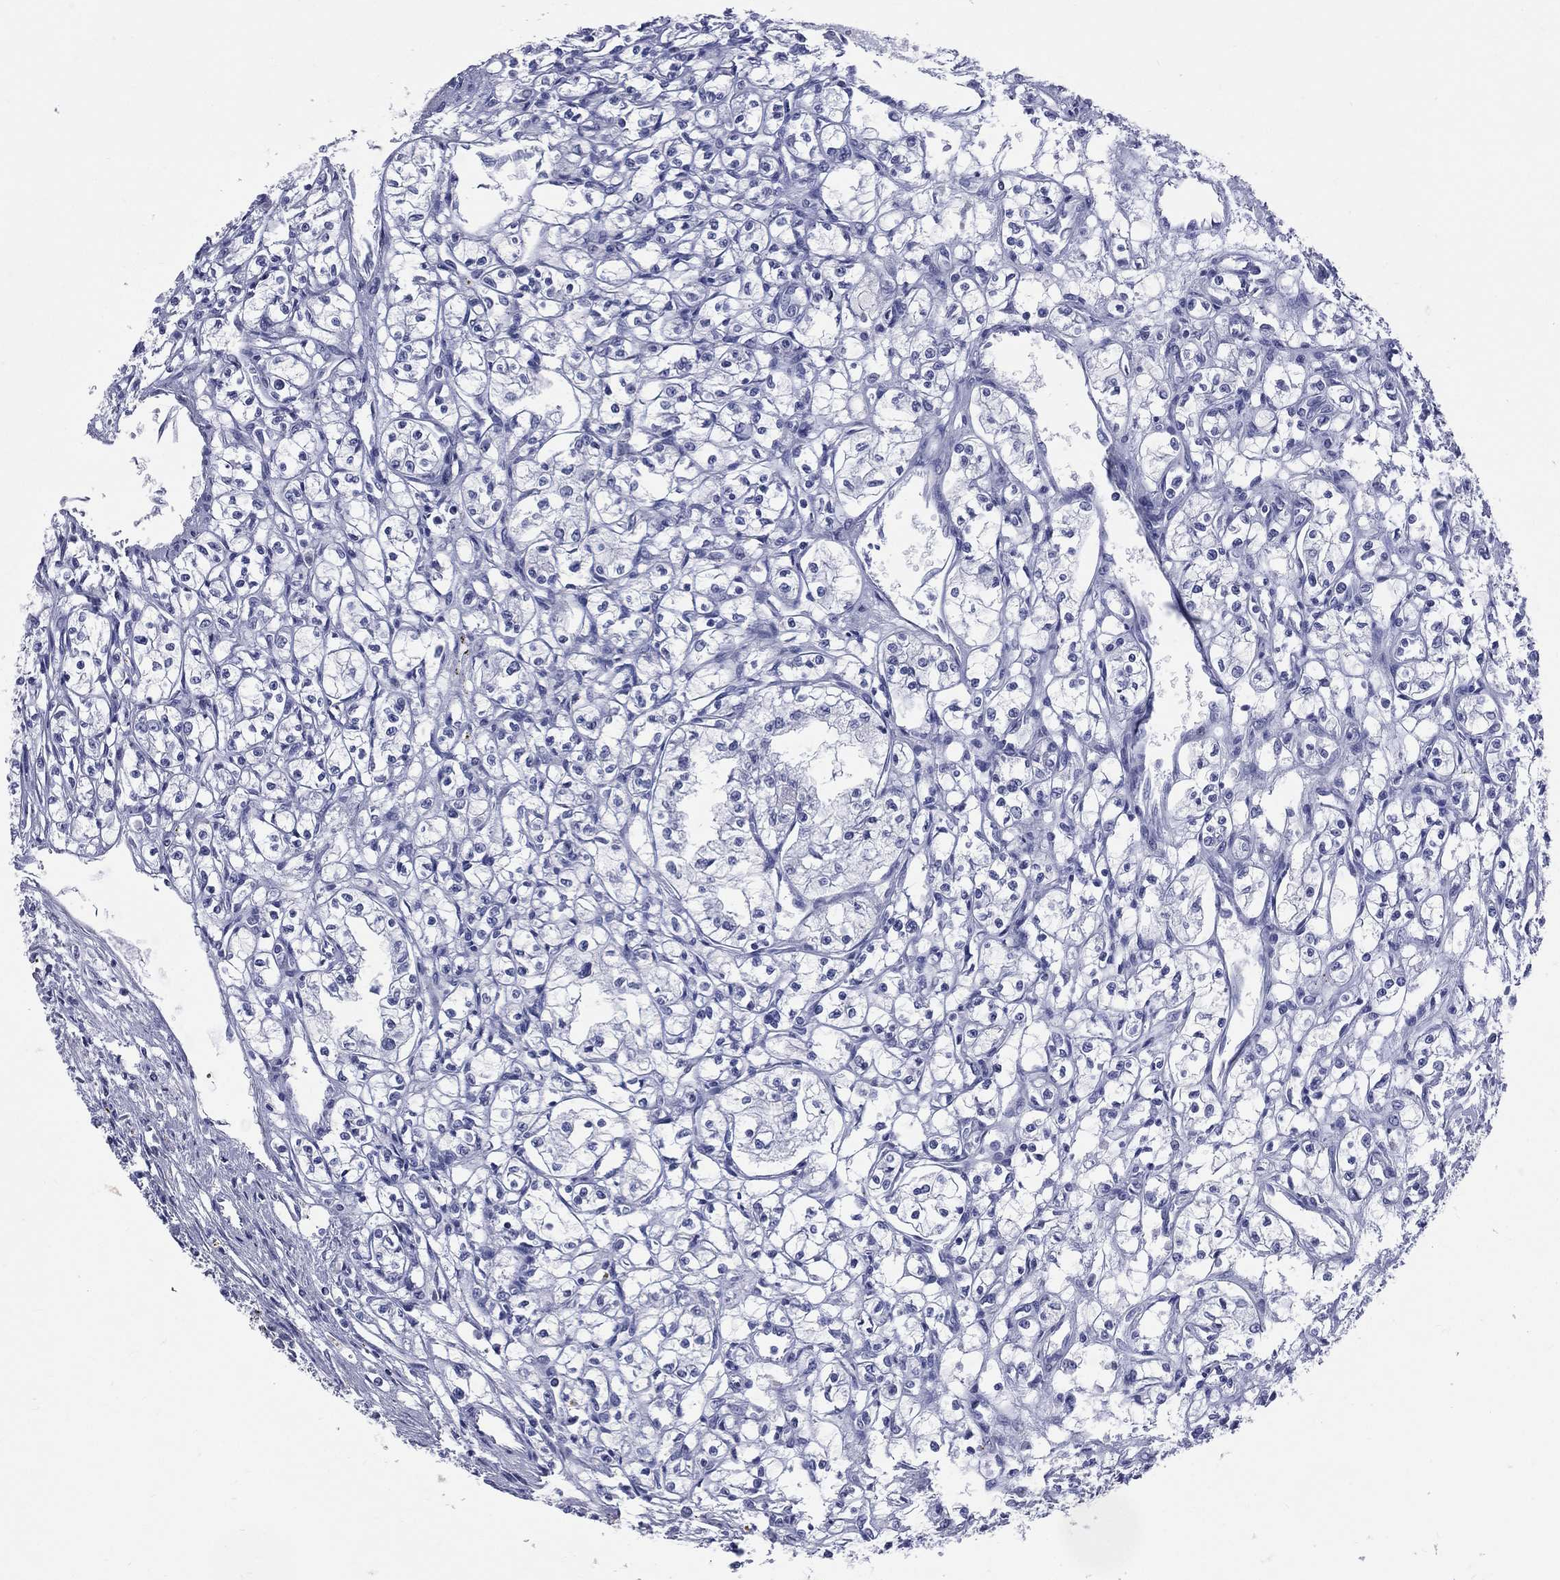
{"staining": {"intensity": "negative", "quantity": "none", "location": "none"}, "tissue": "renal cancer", "cell_type": "Tumor cells", "image_type": "cancer", "snomed": [{"axis": "morphology", "description": "Adenocarcinoma, NOS"}, {"axis": "topography", "description": "Kidney"}], "caption": "DAB immunohistochemical staining of renal adenocarcinoma reveals no significant positivity in tumor cells.", "gene": "CYLC1", "patient": {"sex": "male", "age": 56}}